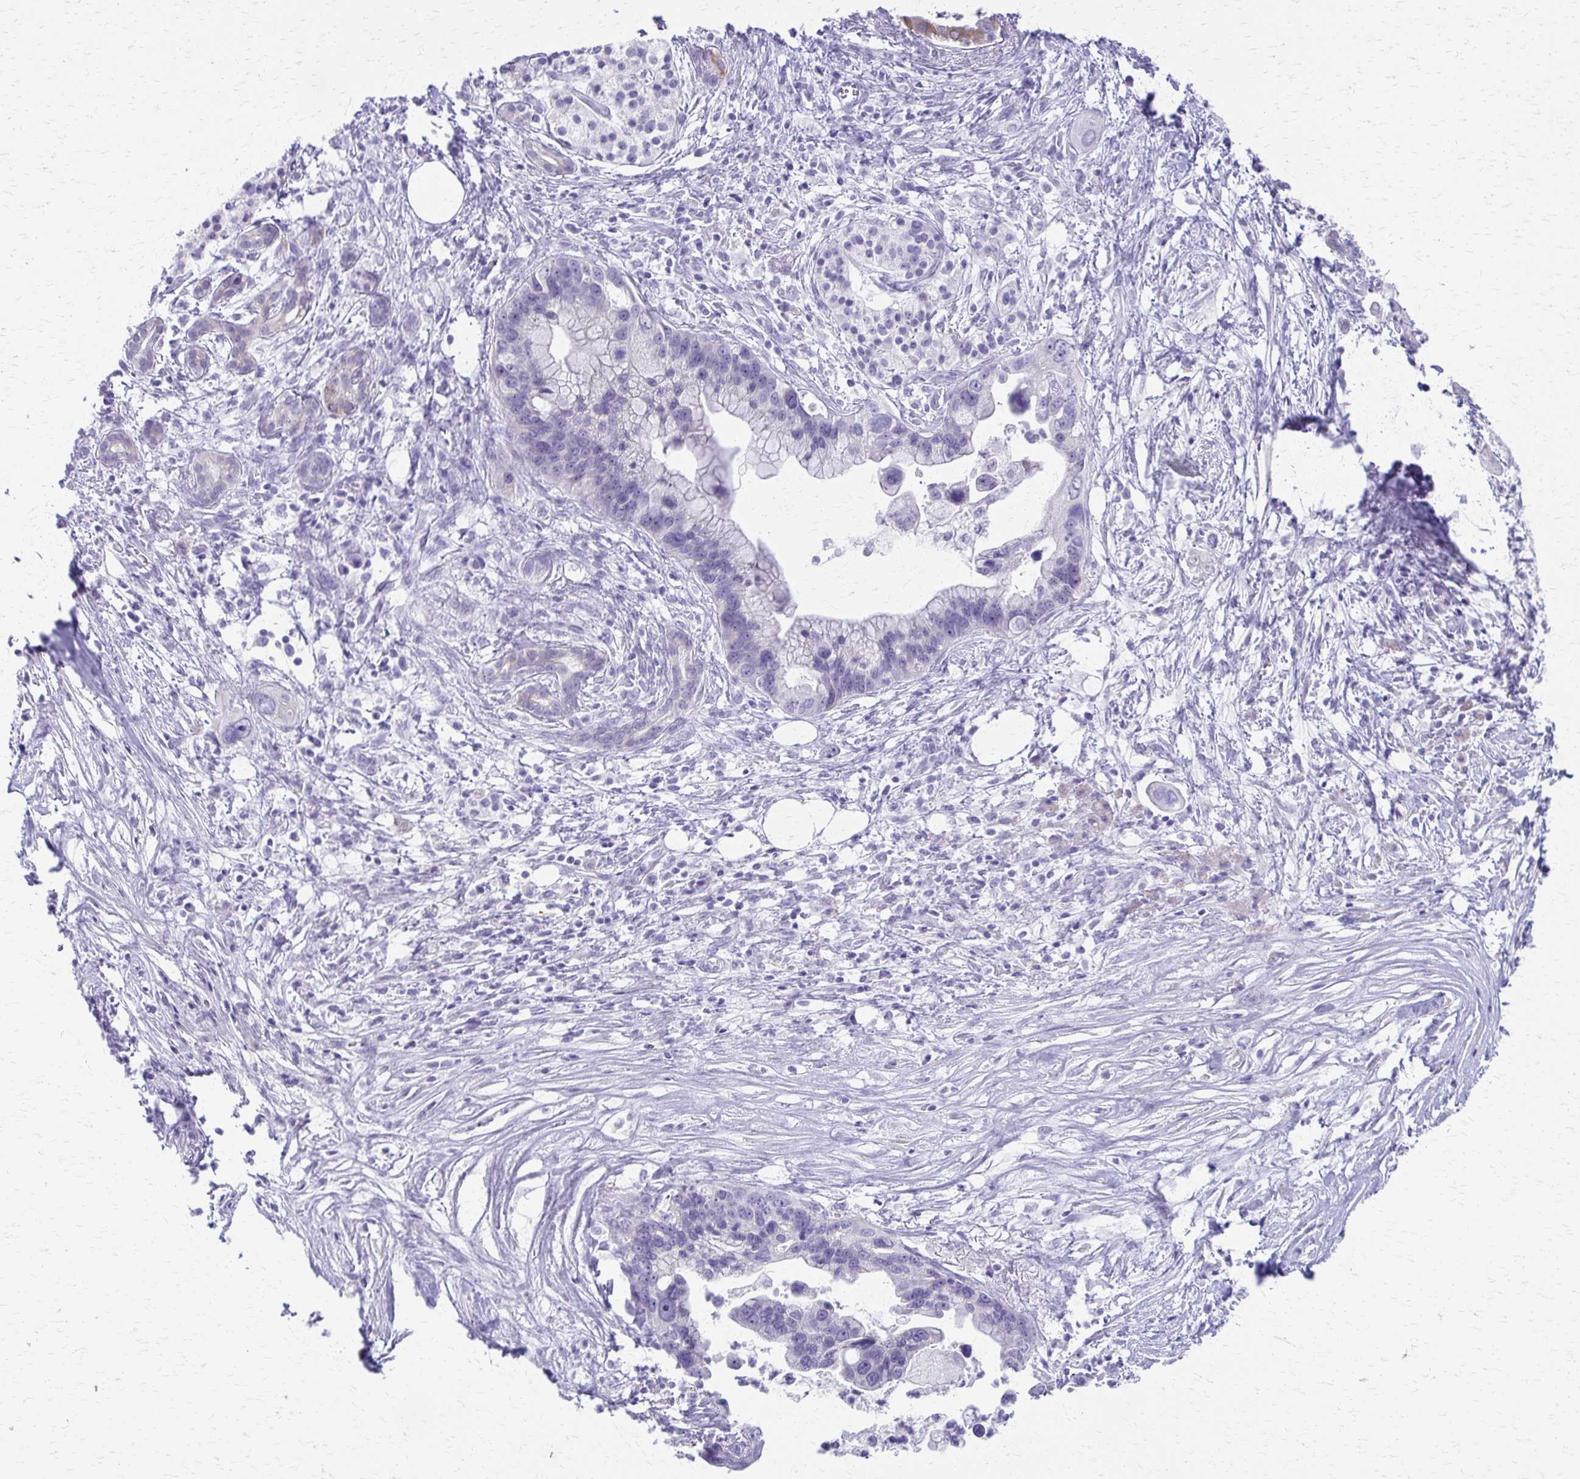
{"staining": {"intensity": "negative", "quantity": "none", "location": "none"}, "tissue": "pancreatic cancer", "cell_type": "Tumor cells", "image_type": "cancer", "snomed": [{"axis": "morphology", "description": "Adenocarcinoma, NOS"}, {"axis": "topography", "description": "Pancreas"}], "caption": "This is a photomicrograph of IHC staining of pancreatic adenocarcinoma, which shows no positivity in tumor cells.", "gene": "CYB5A", "patient": {"sex": "female", "age": 83}}